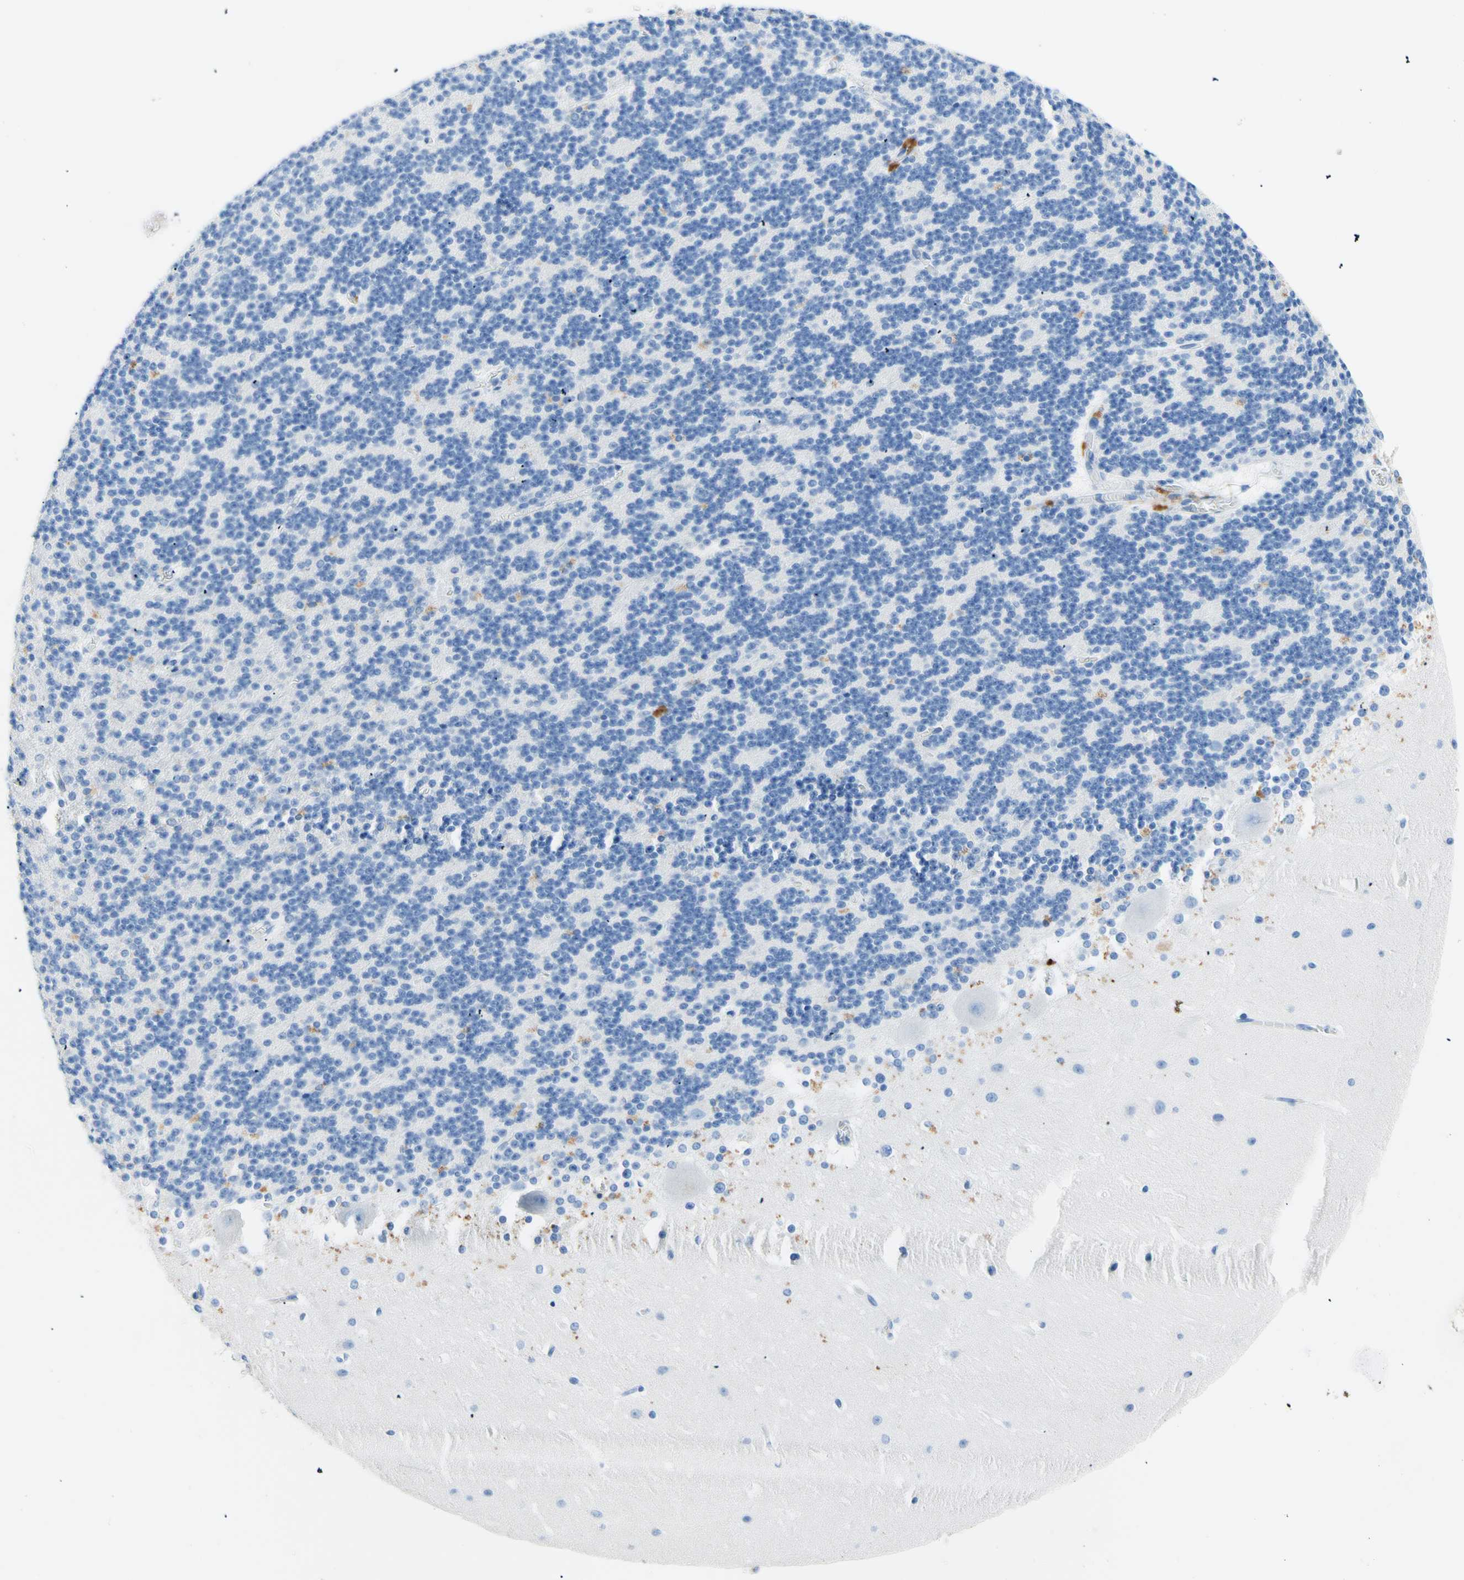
{"staining": {"intensity": "moderate", "quantity": "<25%", "location": "cytoplasmic/membranous"}, "tissue": "cerebellum", "cell_type": "Cells in granular layer", "image_type": "normal", "snomed": [{"axis": "morphology", "description": "Normal tissue, NOS"}, {"axis": "topography", "description": "Cerebellum"}], "caption": "High-power microscopy captured an immunohistochemistry (IHC) photomicrograph of unremarkable cerebellum, revealing moderate cytoplasmic/membranous expression in about <25% of cells in granular layer. The staining is performed using DAB (3,3'-diaminobenzidine) brown chromogen to label protein expression. The nuclei are counter-stained blue using hematoxylin.", "gene": "MYH2", "patient": {"sex": "female", "age": 19}}